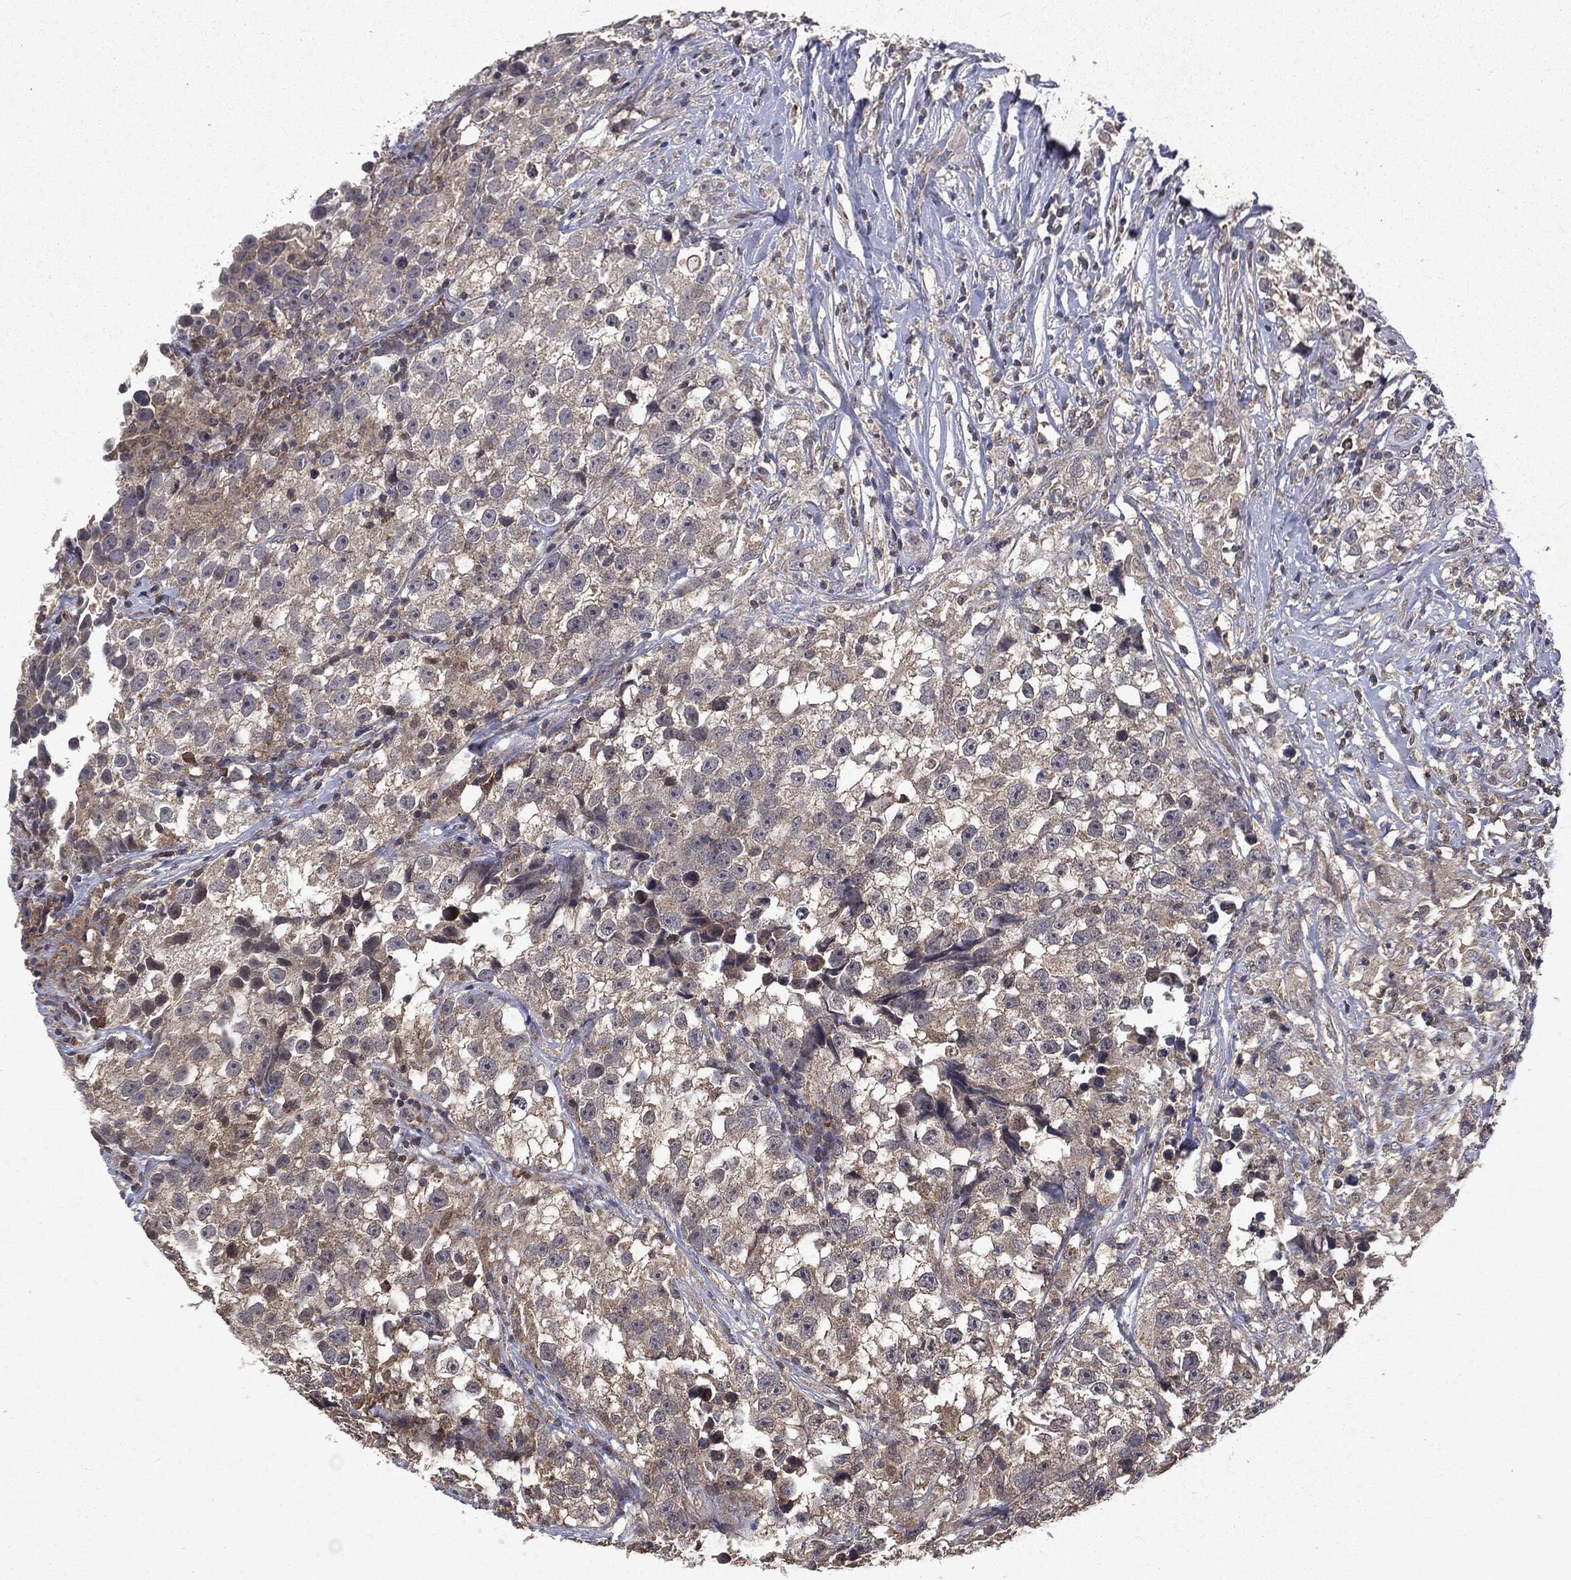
{"staining": {"intensity": "negative", "quantity": "none", "location": "none"}, "tissue": "testis cancer", "cell_type": "Tumor cells", "image_type": "cancer", "snomed": [{"axis": "morphology", "description": "Seminoma, NOS"}, {"axis": "topography", "description": "Testis"}], "caption": "High magnification brightfield microscopy of testis cancer (seminoma) stained with DAB (3,3'-diaminobenzidine) (brown) and counterstained with hematoxylin (blue): tumor cells show no significant staining.", "gene": "PTEN", "patient": {"sex": "male", "age": 46}}